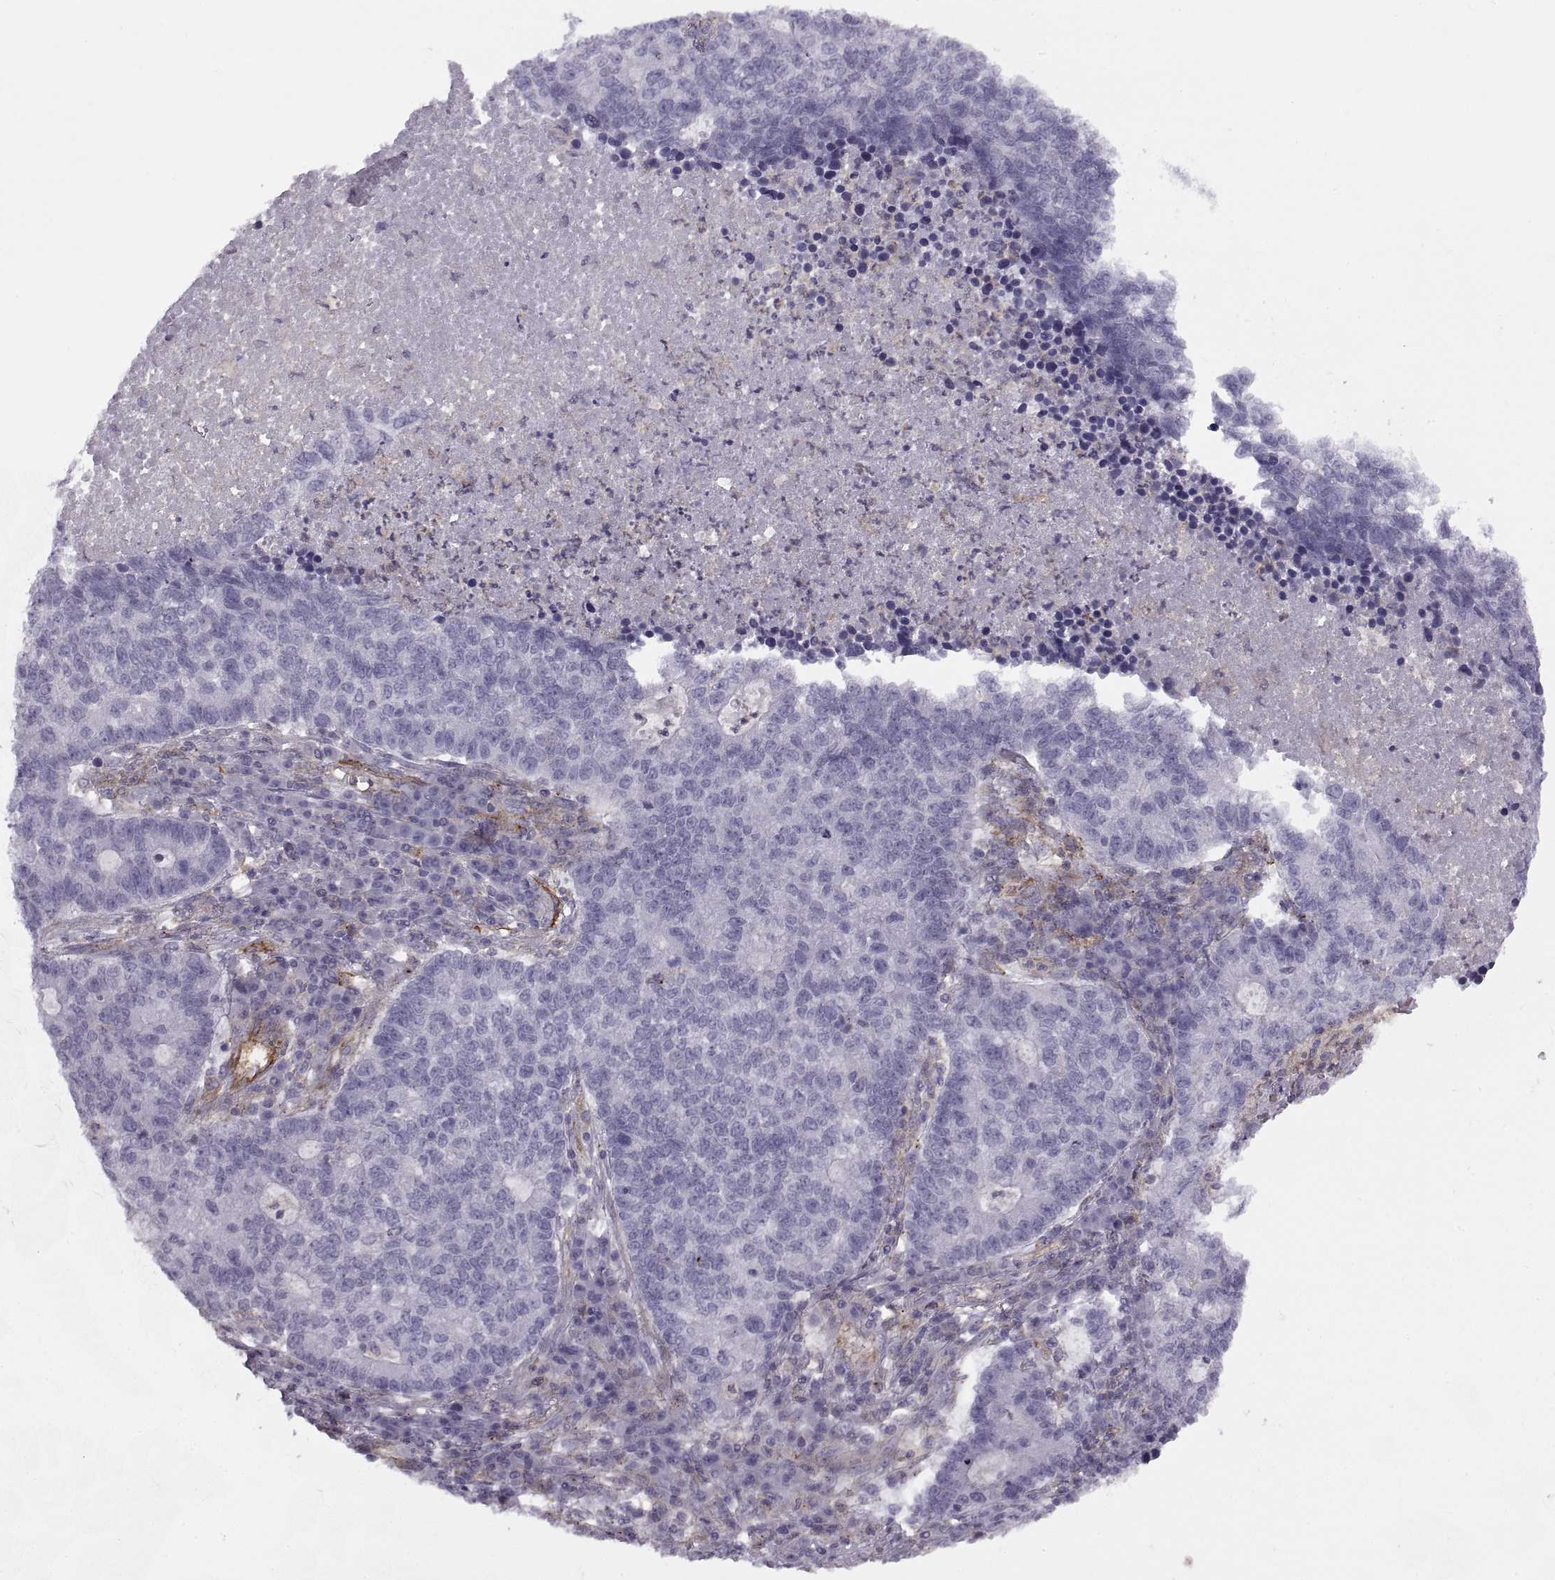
{"staining": {"intensity": "negative", "quantity": "none", "location": "none"}, "tissue": "lung cancer", "cell_type": "Tumor cells", "image_type": "cancer", "snomed": [{"axis": "morphology", "description": "Adenocarcinoma, NOS"}, {"axis": "topography", "description": "Lung"}], "caption": "Lung adenocarcinoma stained for a protein using IHC reveals no positivity tumor cells.", "gene": "RALB", "patient": {"sex": "male", "age": 57}}